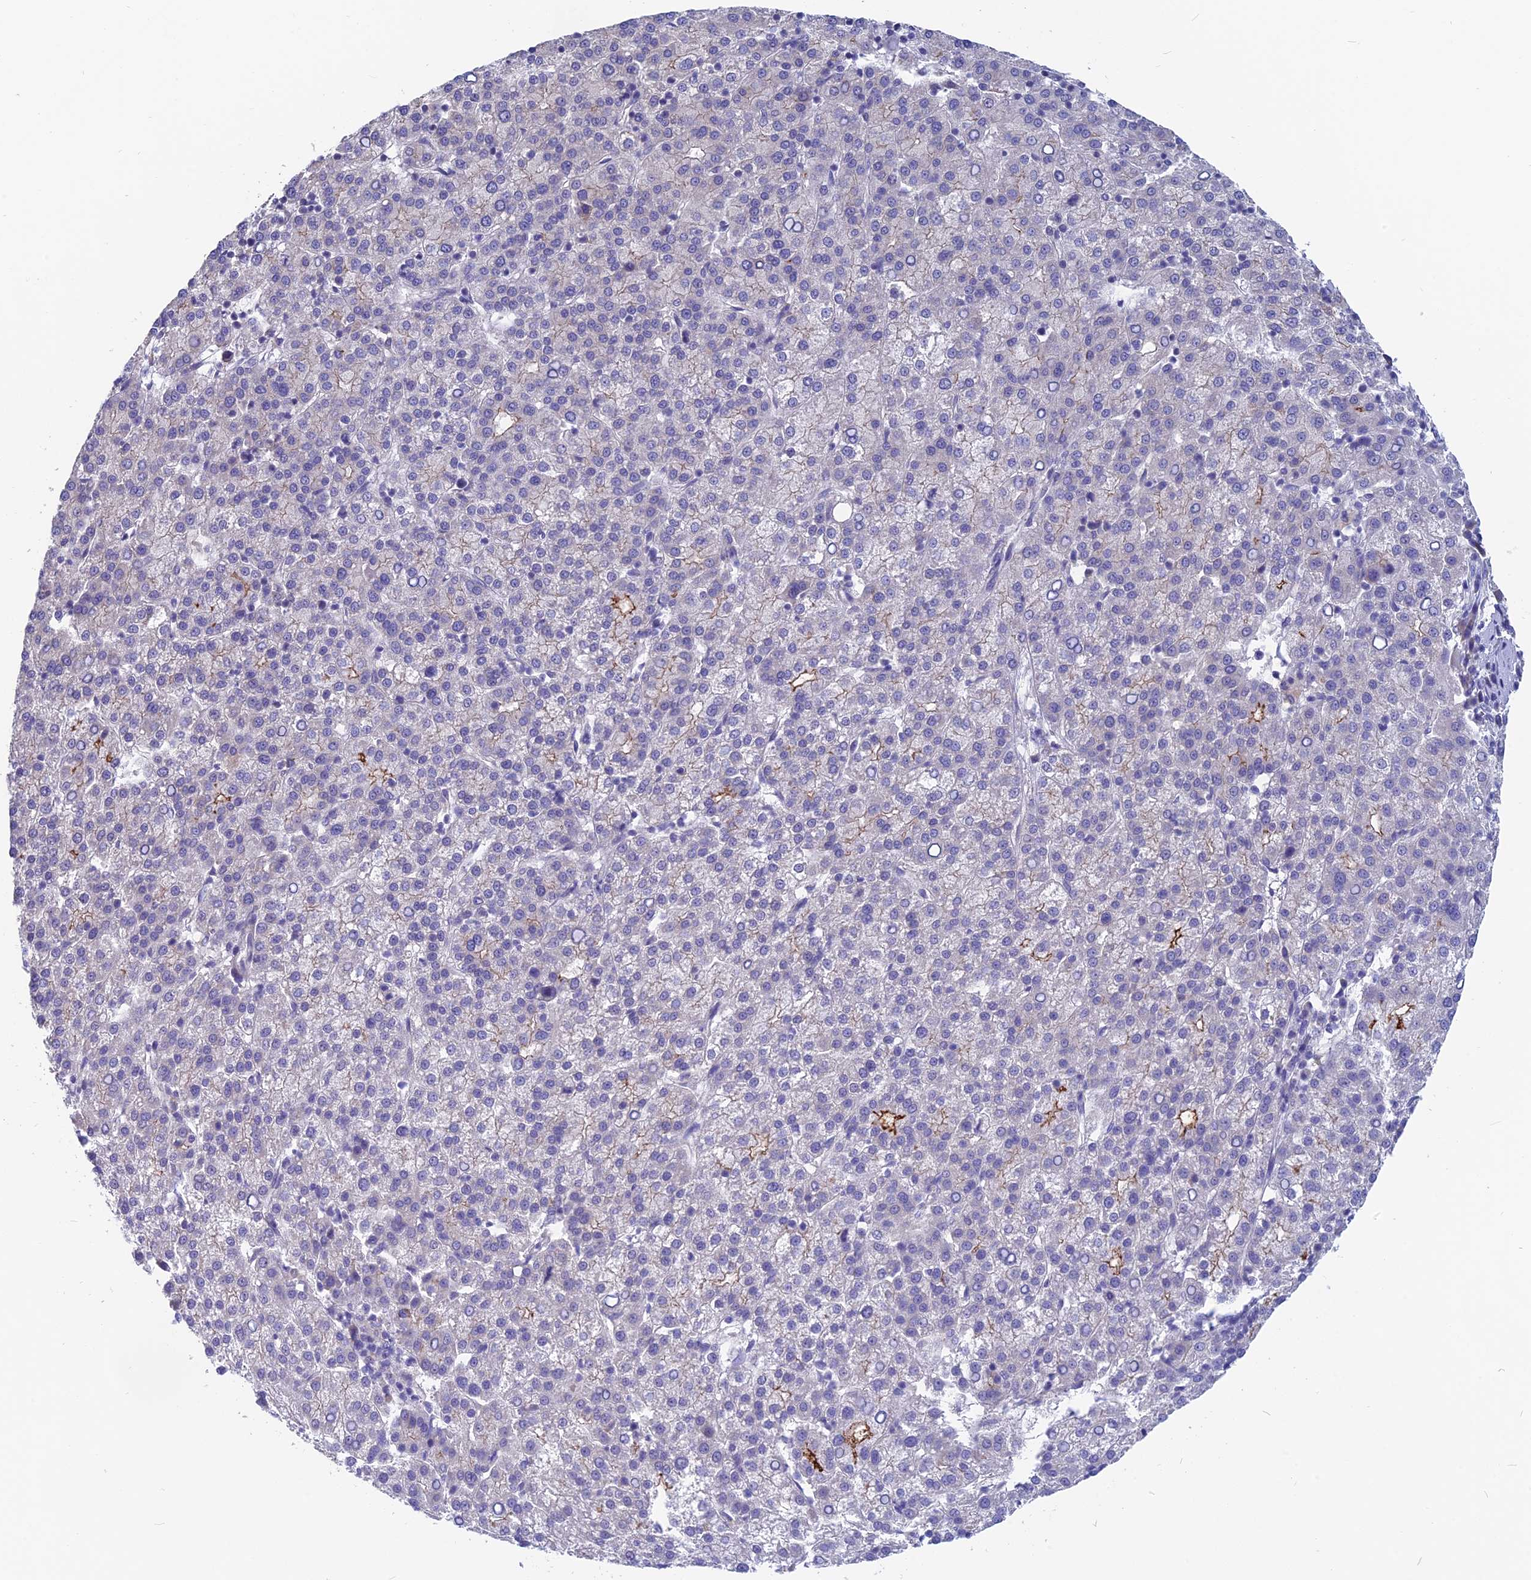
{"staining": {"intensity": "negative", "quantity": "none", "location": "none"}, "tissue": "liver cancer", "cell_type": "Tumor cells", "image_type": "cancer", "snomed": [{"axis": "morphology", "description": "Carcinoma, Hepatocellular, NOS"}, {"axis": "topography", "description": "Liver"}], "caption": "Tumor cells are negative for protein expression in human liver cancer (hepatocellular carcinoma).", "gene": "TENT4B", "patient": {"sex": "female", "age": 58}}